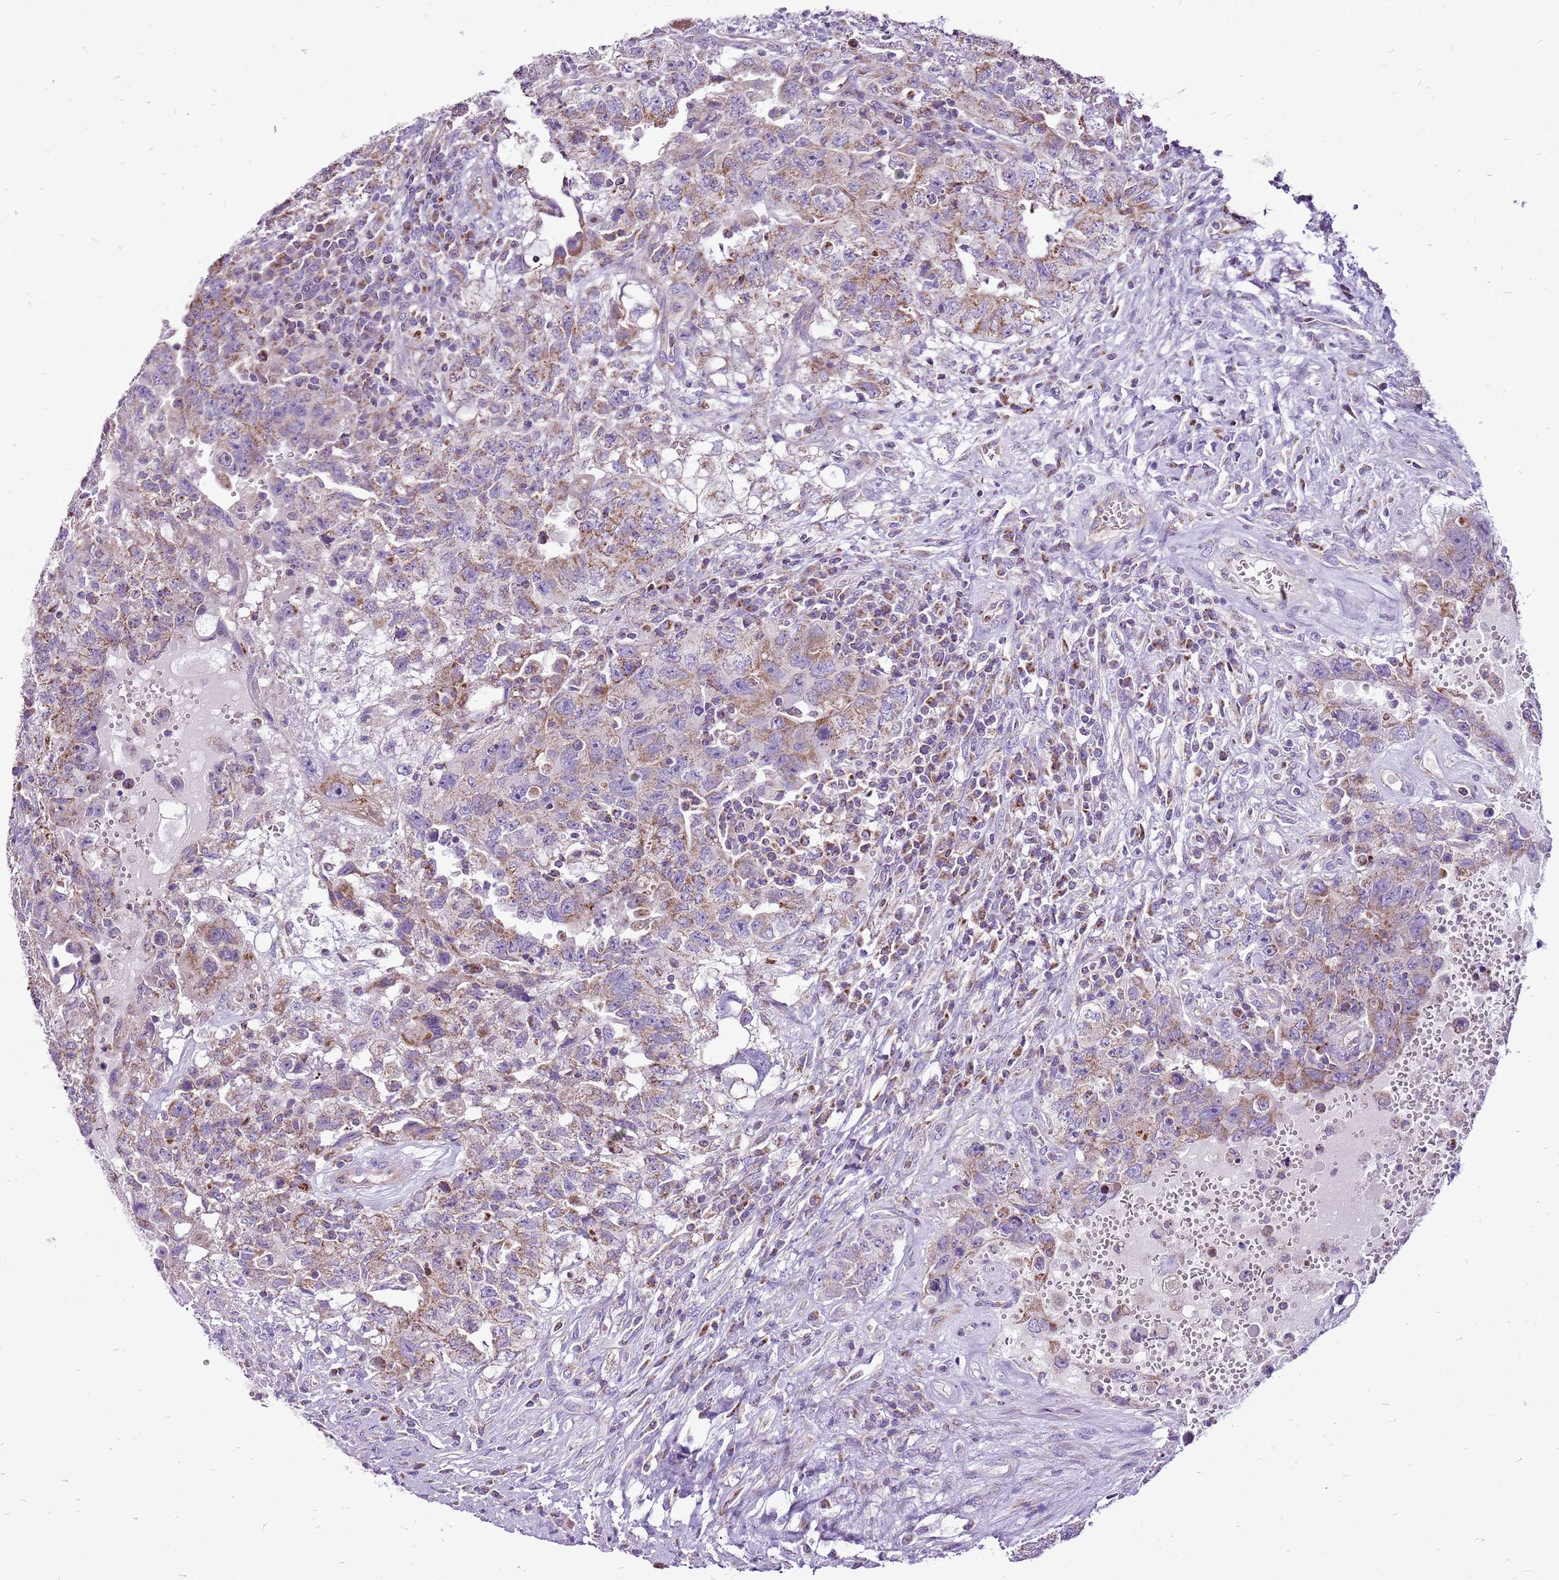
{"staining": {"intensity": "moderate", "quantity": ">75%", "location": "cytoplasmic/membranous"}, "tissue": "testis cancer", "cell_type": "Tumor cells", "image_type": "cancer", "snomed": [{"axis": "morphology", "description": "Carcinoma, Embryonal, NOS"}, {"axis": "topography", "description": "Testis"}], "caption": "This photomicrograph displays immunohistochemistry (IHC) staining of testis embryonal carcinoma, with medium moderate cytoplasmic/membranous expression in approximately >75% of tumor cells.", "gene": "GCDH", "patient": {"sex": "male", "age": 26}}